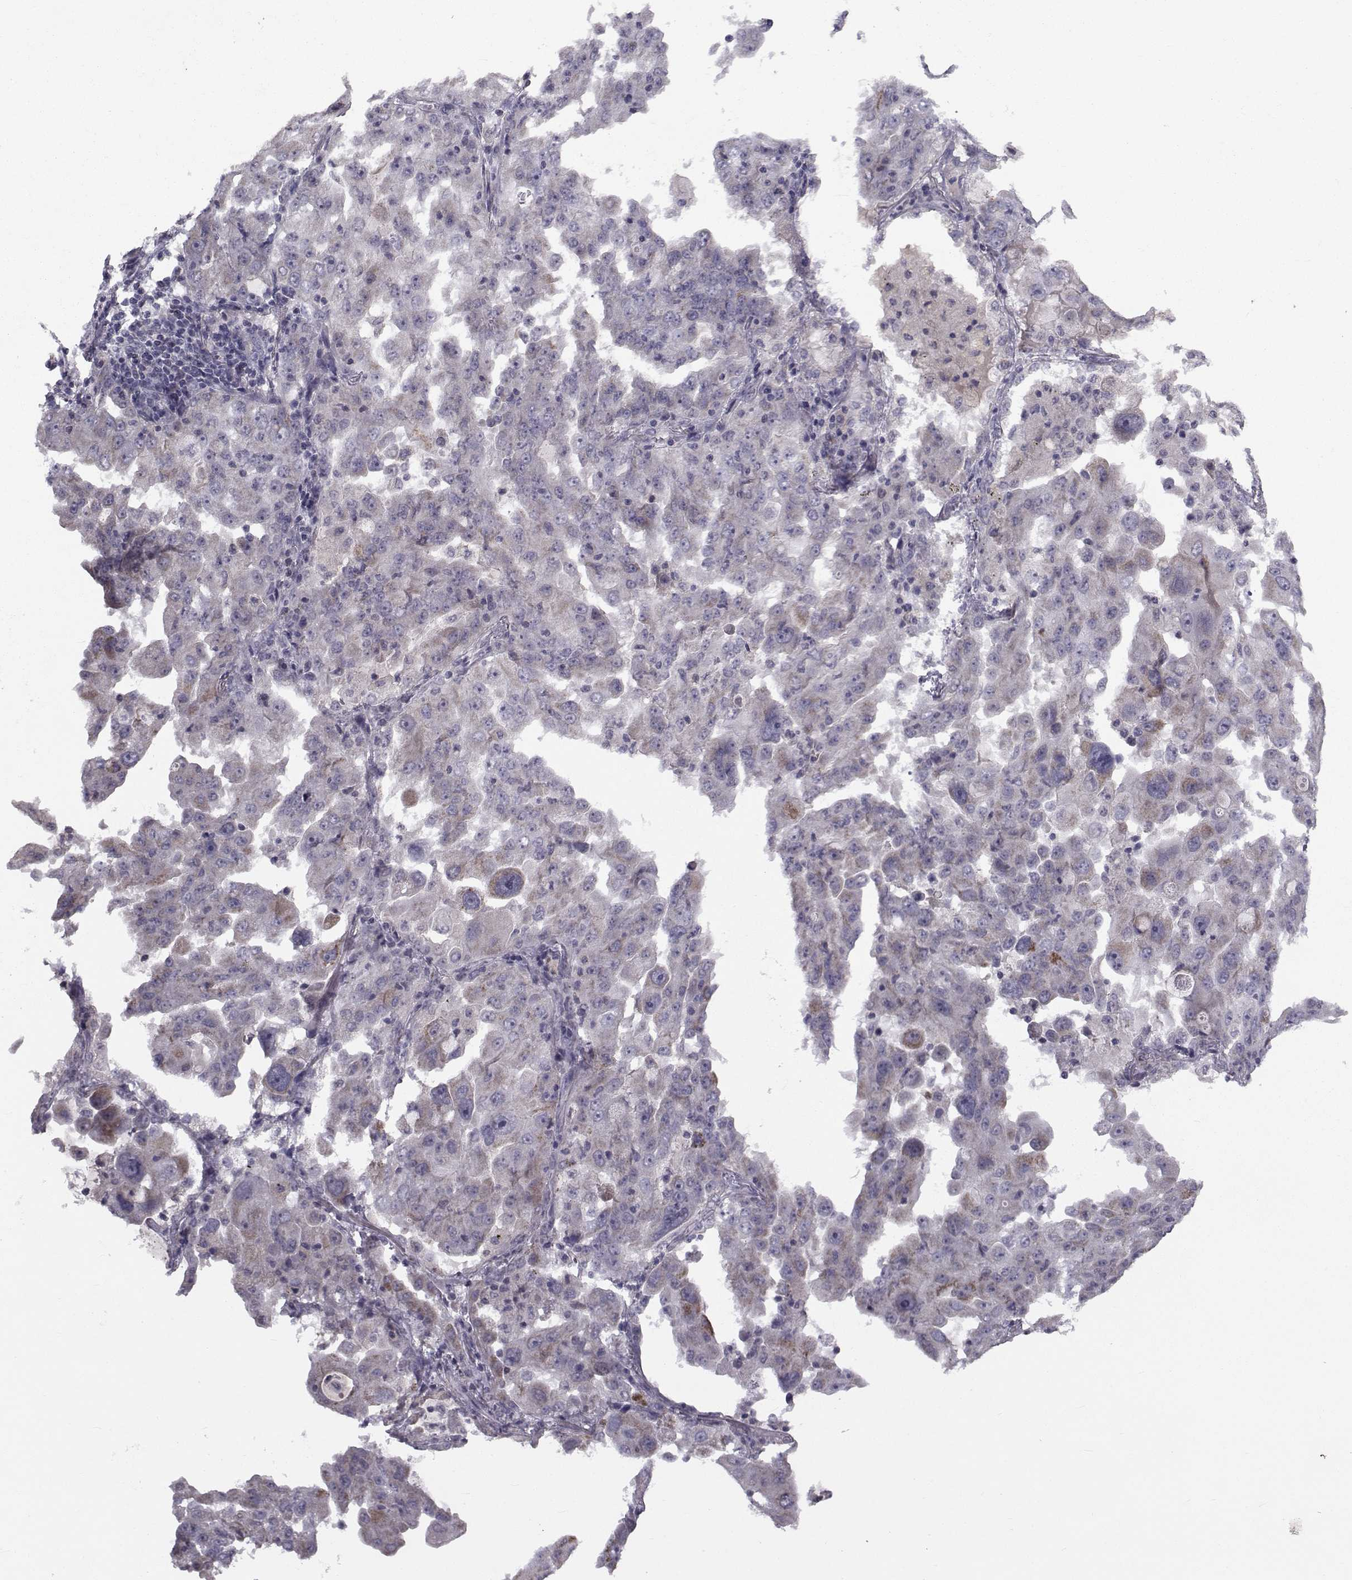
{"staining": {"intensity": "moderate", "quantity": "<25%", "location": "cytoplasmic/membranous"}, "tissue": "lung cancer", "cell_type": "Tumor cells", "image_type": "cancer", "snomed": [{"axis": "morphology", "description": "Adenocarcinoma, NOS"}, {"axis": "topography", "description": "Lung"}], "caption": "About <25% of tumor cells in human lung adenocarcinoma show moderate cytoplasmic/membranous protein expression as visualized by brown immunohistochemical staining.", "gene": "FDXR", "patient": {"sex": "female", "age": 61}}